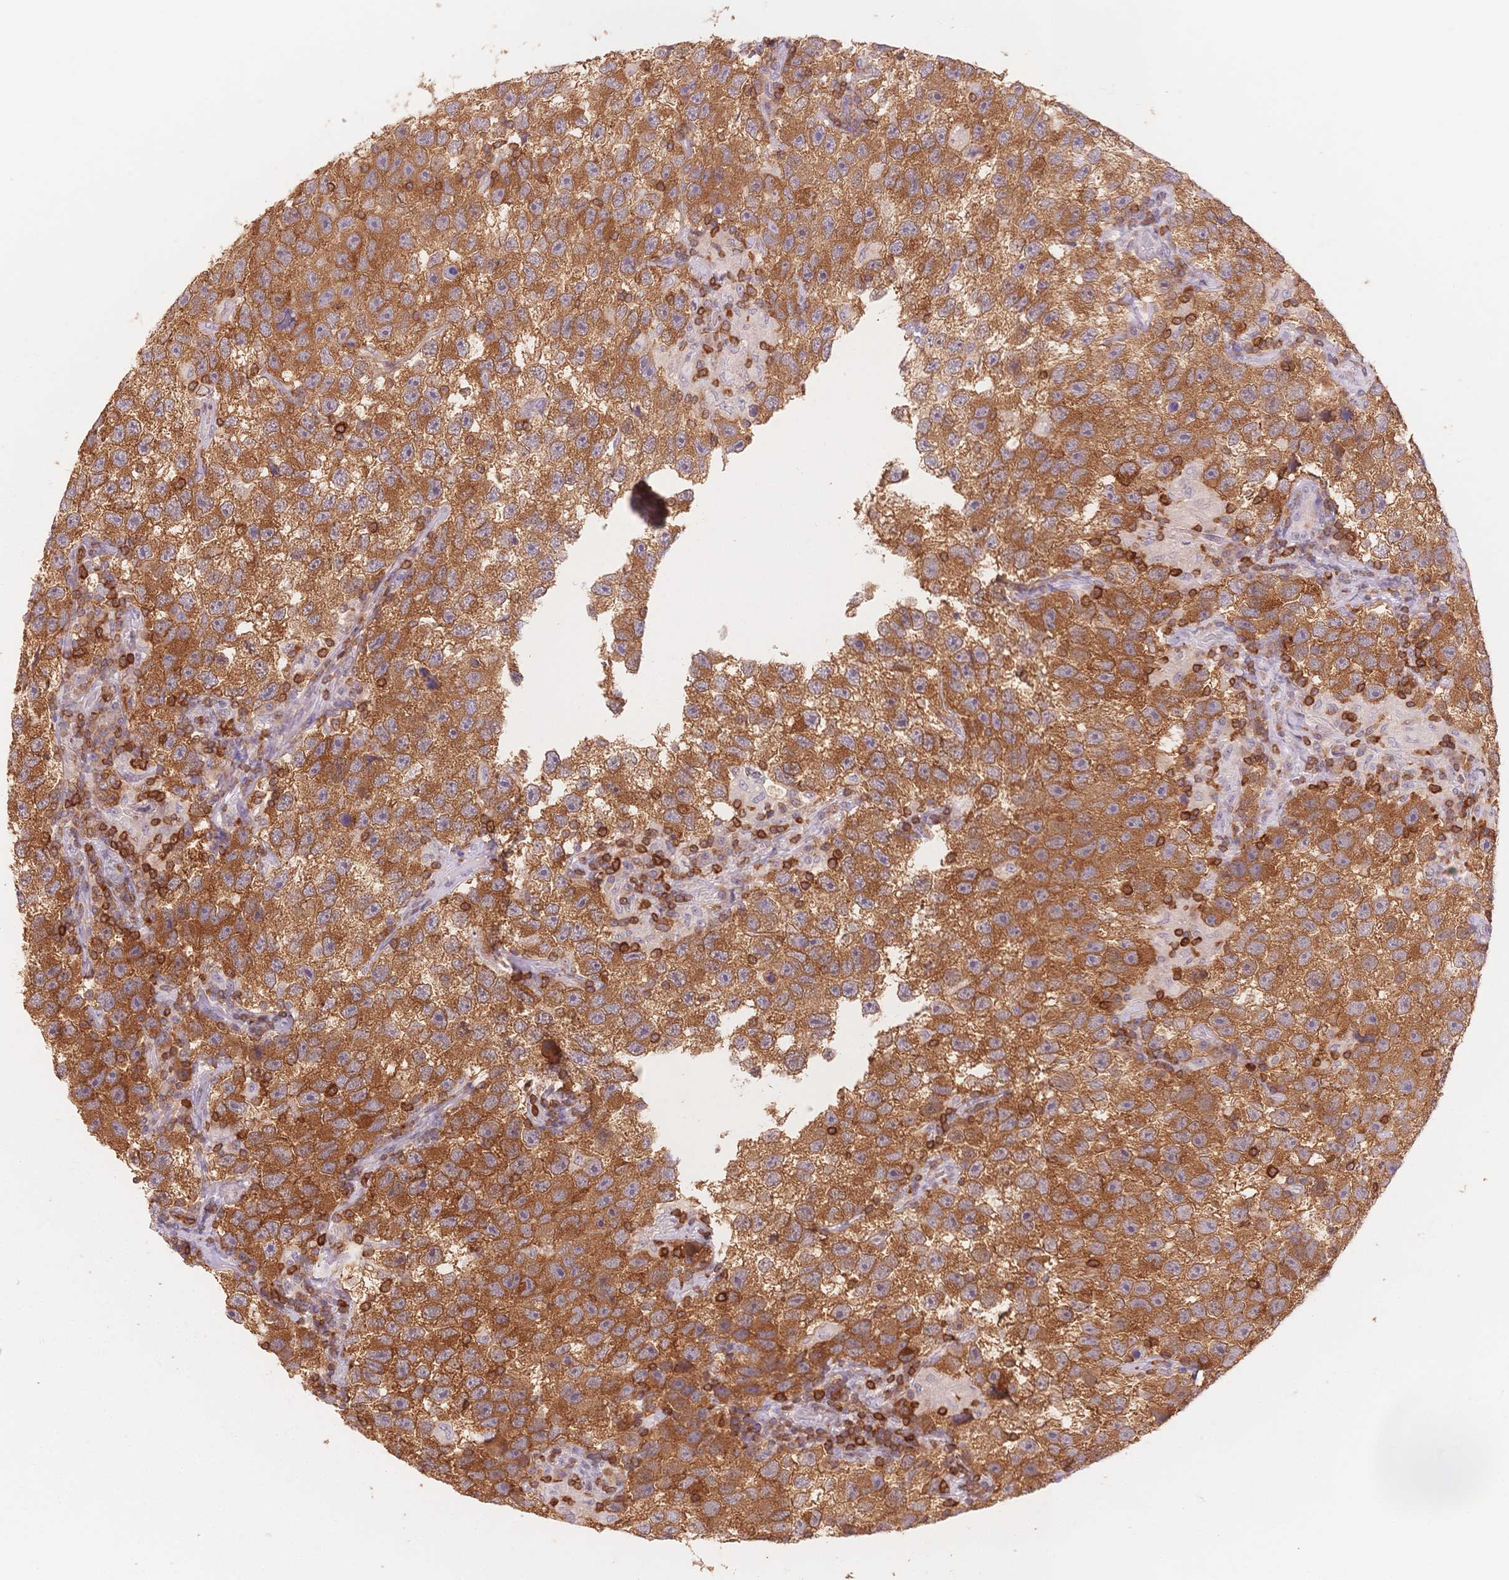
{"staining": {"intensity": "moderate", "quantity": ">75%", "location": "cytoplasmic/membranous"}, "tissue": "testis cancer", "cell_type": "Tumor cells", "image_type": "cancer", "snomed": [{"axis": "morphology", "description": "Seminoma, NOS"}, {"axis": "topography", "description": "Testis"}], "caption": "This is a photomicrograph of immunohistochemistry staining of testis cancer (seminoma), which shows moderate expression in the cytoplasmic/membranous of tumor cells.", "gene": "STK39", "patient": {"sex": "male", "age": 26}}